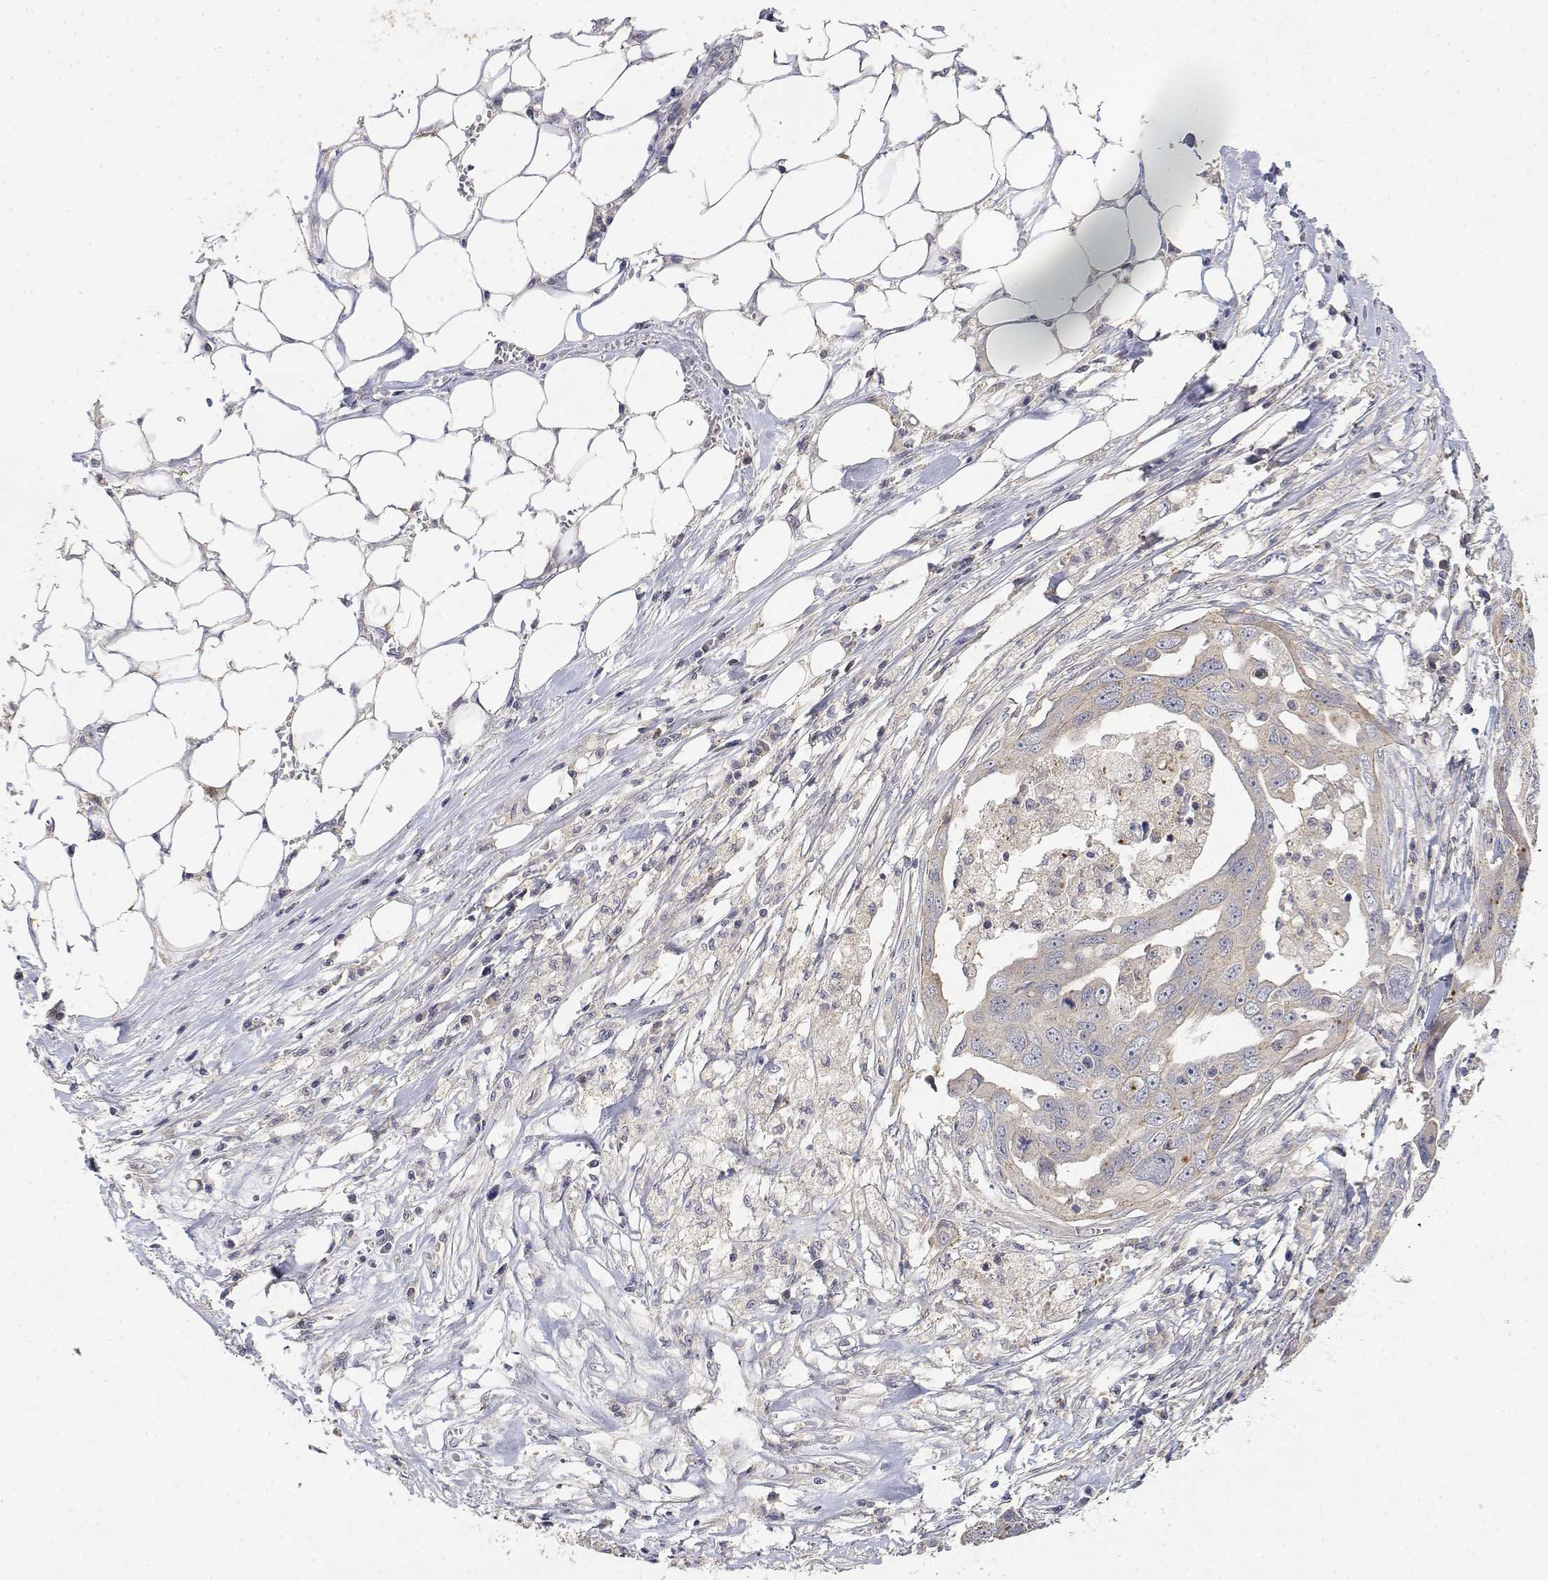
{"staining": {"intensity": "negative", "quantity": "none", "location": "none"}, "tissue": "ovarian cancer", "cell_type": "Tumor cells", "image_type": "cancer", "snomed": [{"axis": "morphology", "description": "Carcinoma, endometroid"}, {"axis": "topography", "description": "Ovary"}], "caption": "A micrograph of ovarian cancer stained for a protein exhibits no brown staining in tumor cells. (DAB IHC with hematoxylin counter stain).", "gene": "LONRF3", "patient": {"sex": "female", "age": 70}}